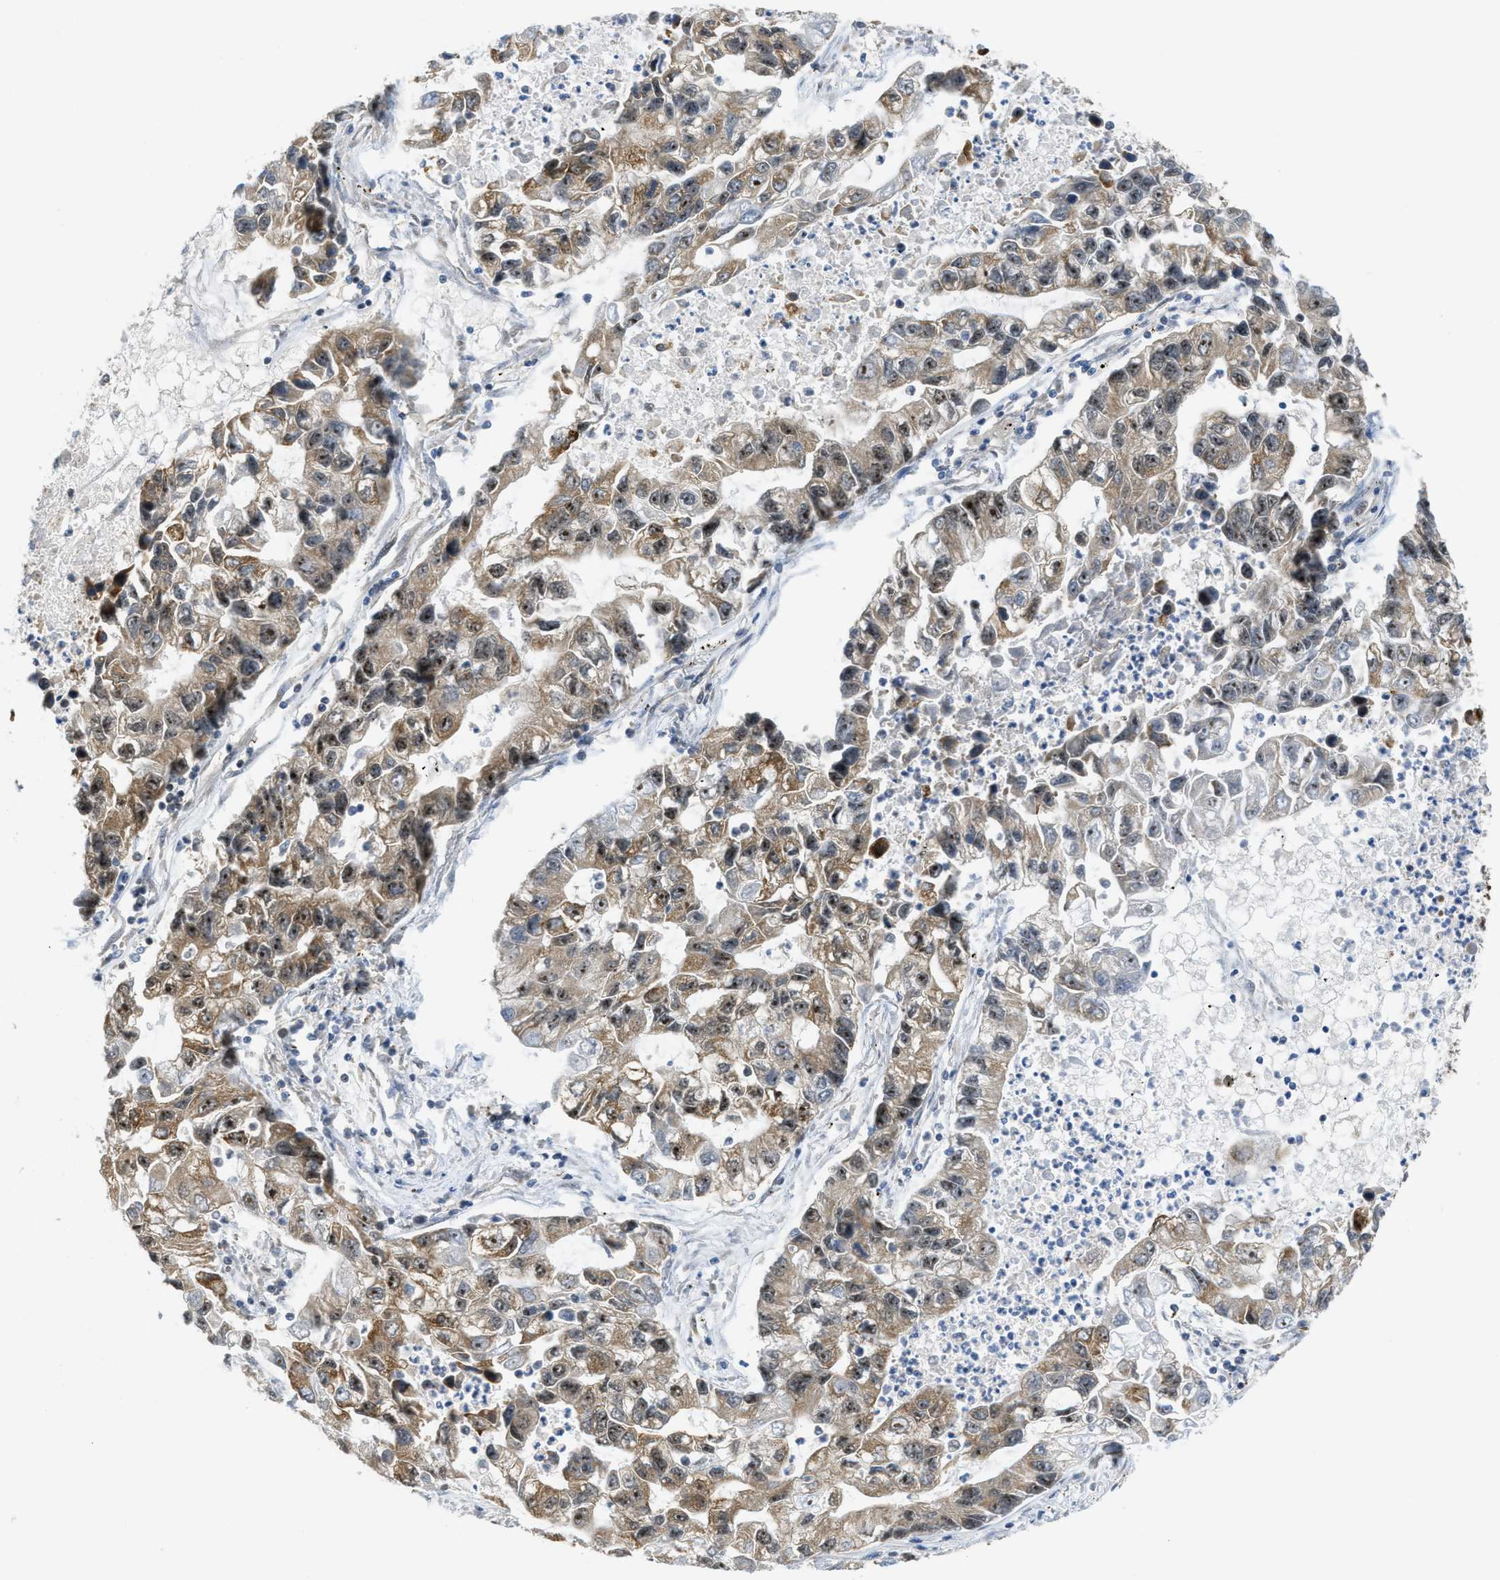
{"staining": {"intensity": "moderate", "quantity": ">75%", "location": "cytoplasmic/membranous,nuclear"}, "tissue": "lung cancer", "cell_type": "Tumor cells", "image_type": "cancer", "snomed": [{"axis": "morphology", "description": "Adenocarcinoma, NOS"}, {"axis": "topography", "description": "Lung"}], "caption": "Immunohistochemical staining of lung cancer displays medium levels of moderate cytoplasmic/membranous and nuclear expression in approximately >75% of tumor cells.", "gene": "TACC1", "patient": {"sex": "female", "age": 51}}